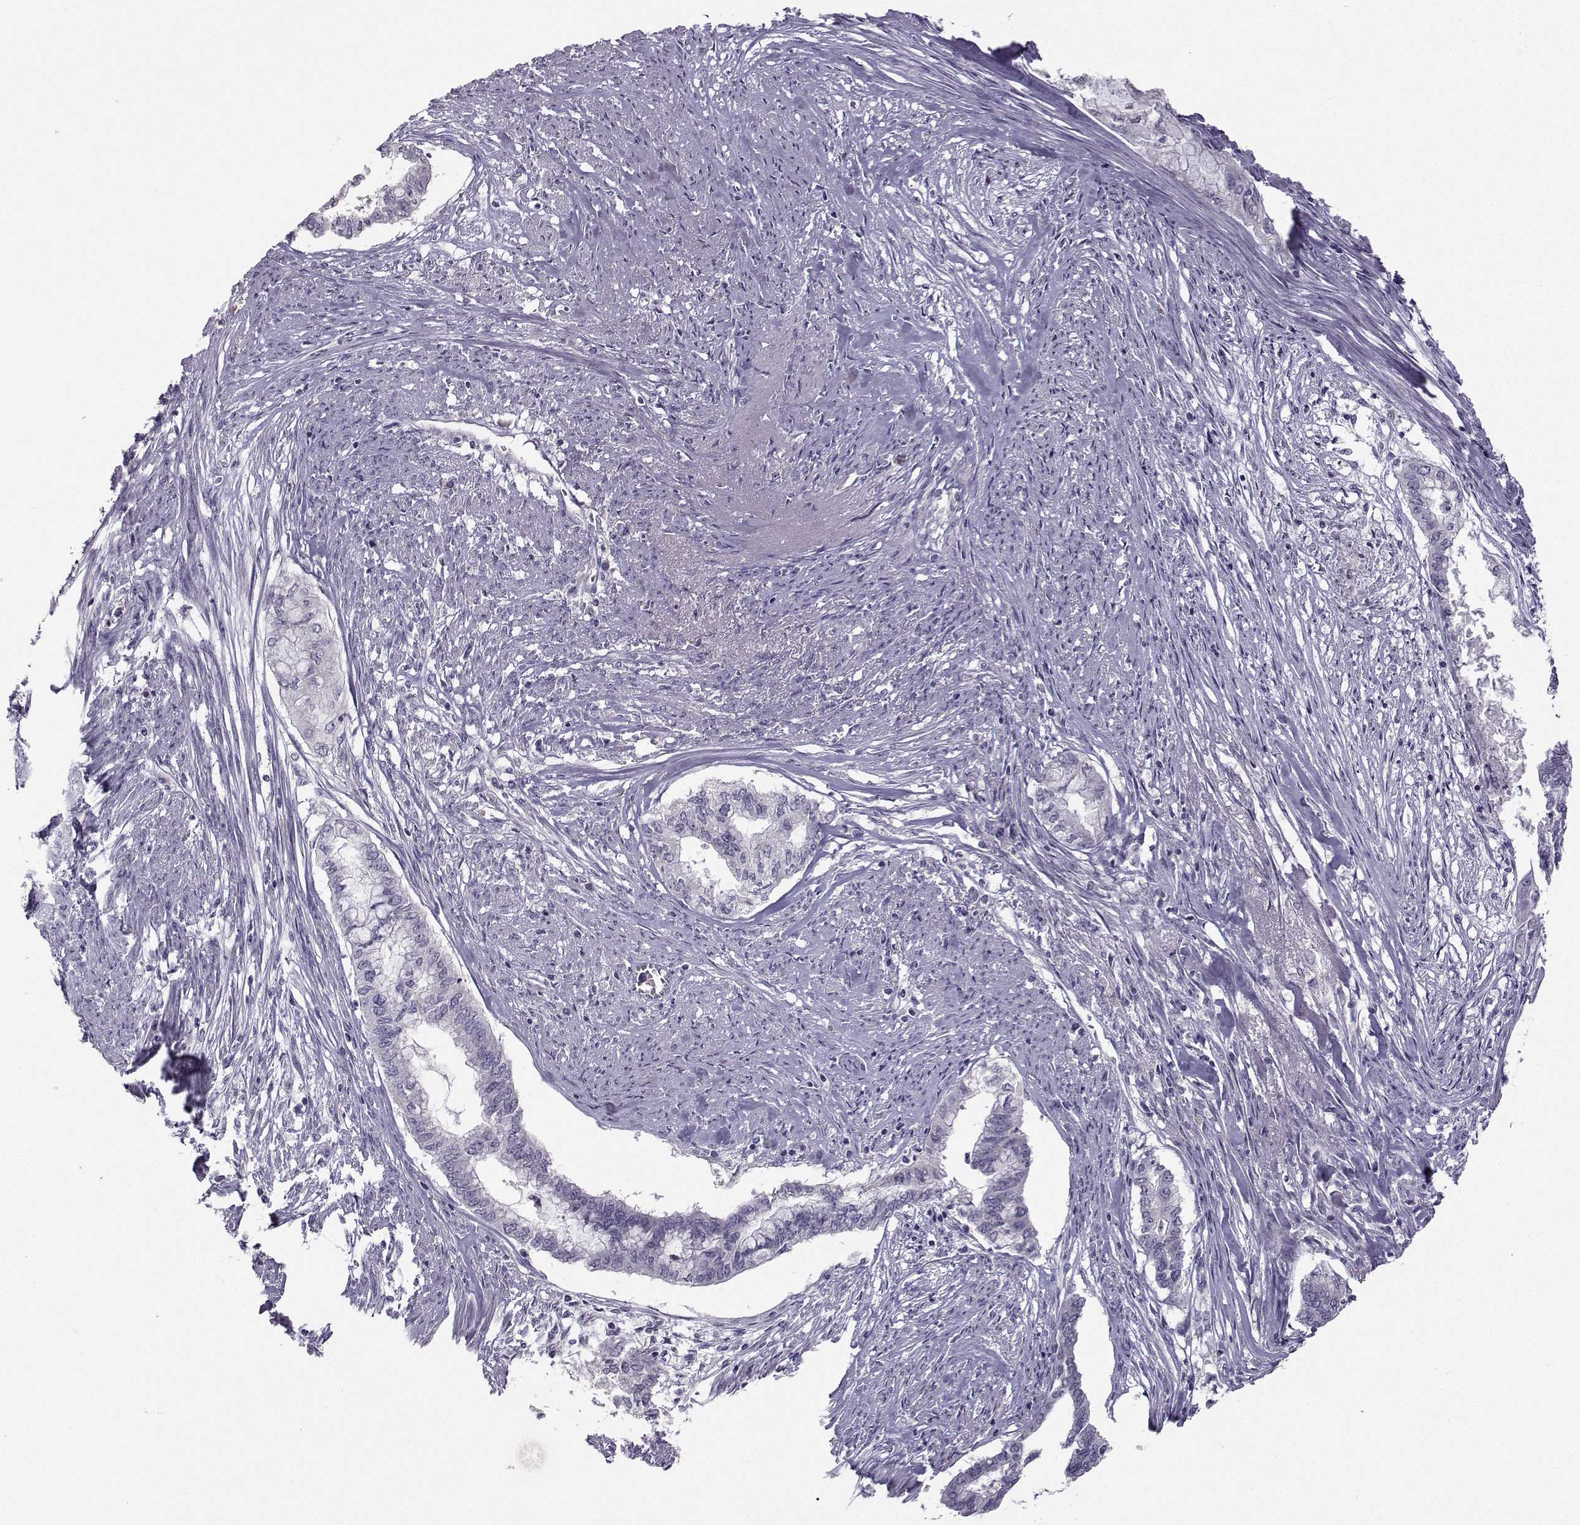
{"staining": {"intensity": "negative", "quantity": "none", "location": "none"}, "tissue": "endometrial cancer", "cell_type": "Tumor cells", "image_type": "cancer", "snomed": [{"axis": "morphology", "description": "Adenocarcinoma, NOS"}, {"axis": "topography", "description": "Endometrium"}], "caption": "Immunohistochemistry image of human endometrial cancer (adenocarcinoma) stained for a protein (brown), which exhibits no positivity in tumor cells.", "gene": "FCAMR", "patient": {"sex": "female", "age": 79}}